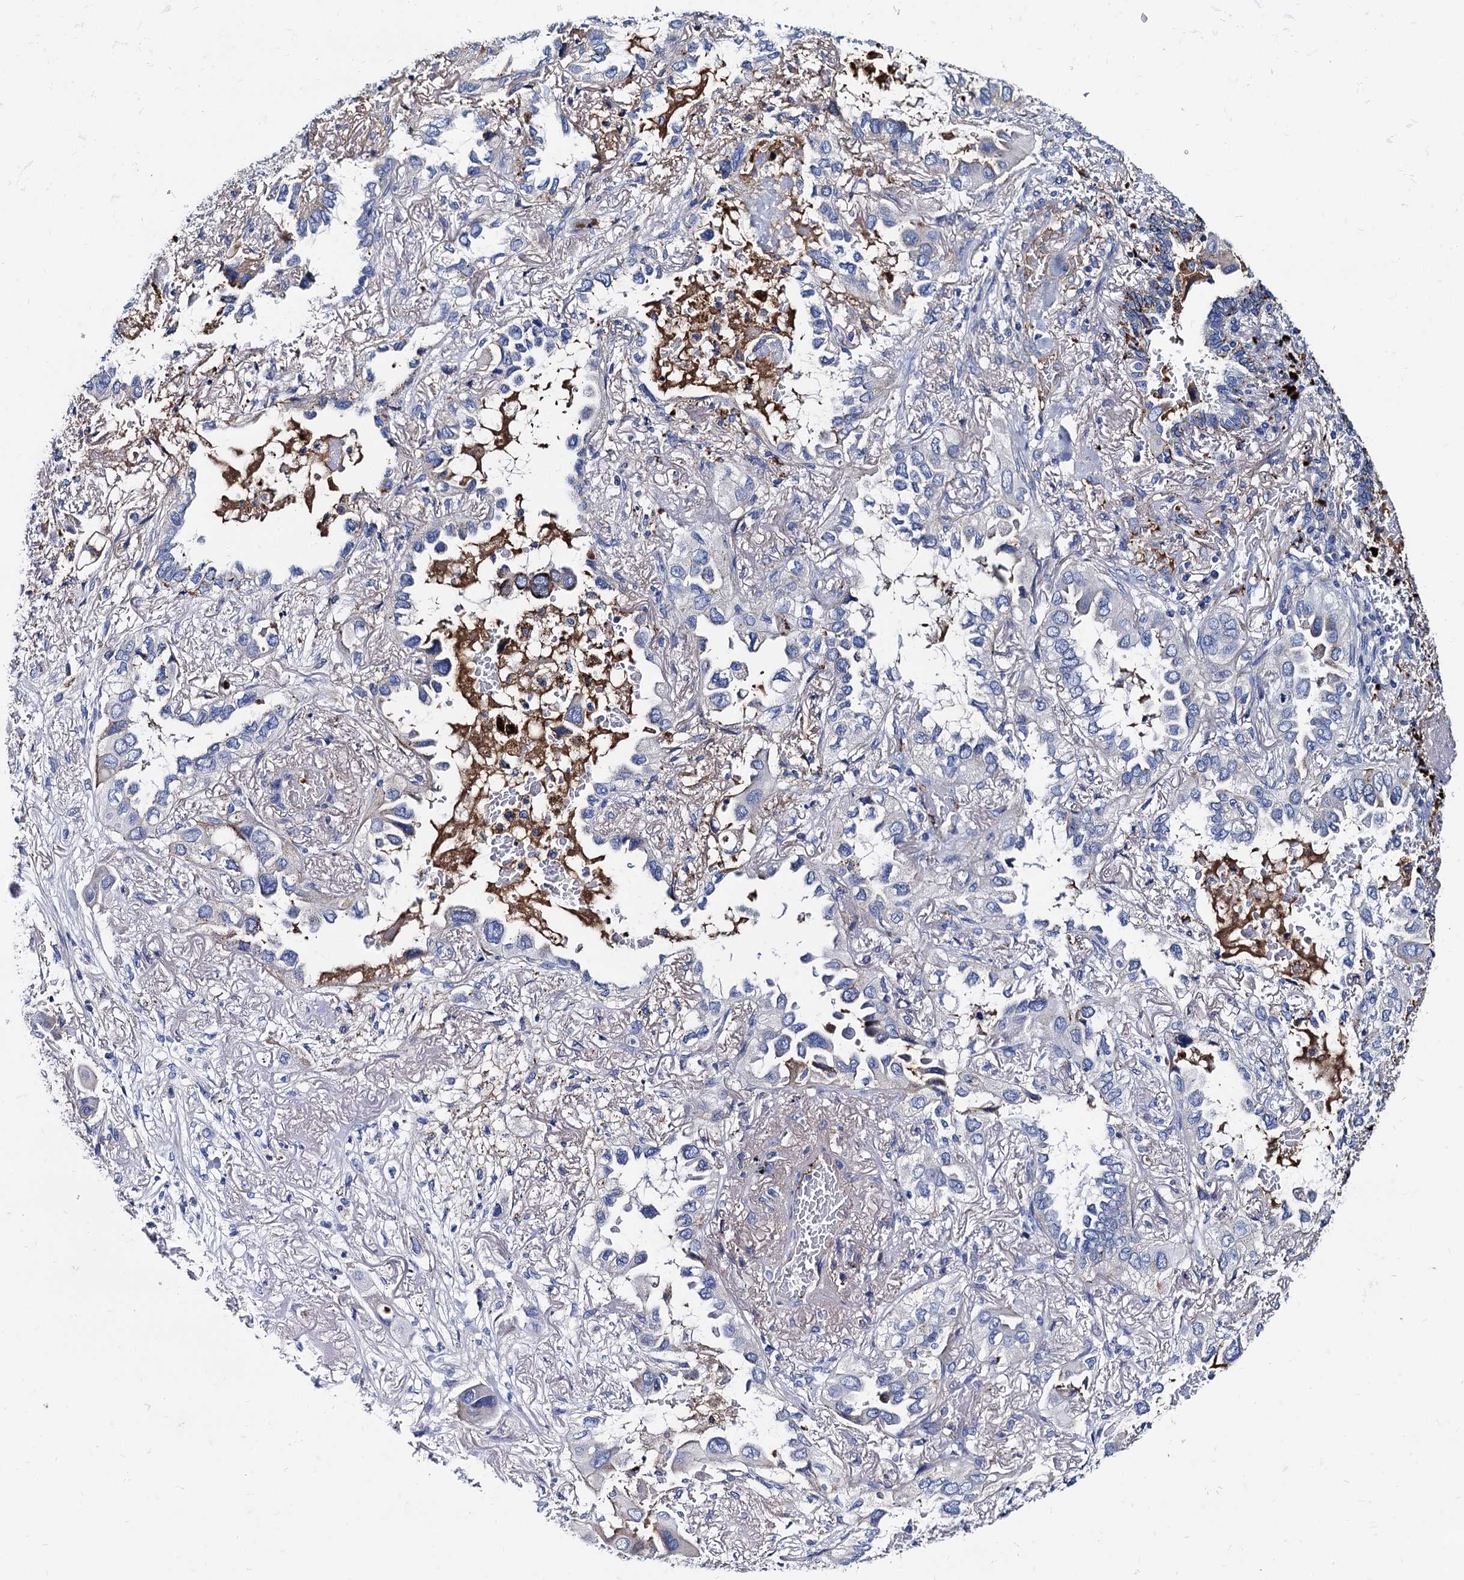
{"staining": {"intensity": "negative", "quantity": "none", "location": "none"}, "tissue": "lung cancer", "cell_type": "Tumor cells", "image_type": "cancer", "snomed": [{"axis": "morphology", "description": "Adenocarcinoma, NOS"}, {"axis": "topography", "description": "Lung"}], "caption": "The micrograph displays no significant expression in tumor cells of lung cancer (adenocarcinoma). Nuclei are stained in blue.", "gene": "APOD", "patient": {"sex": "female", "age": 76}}